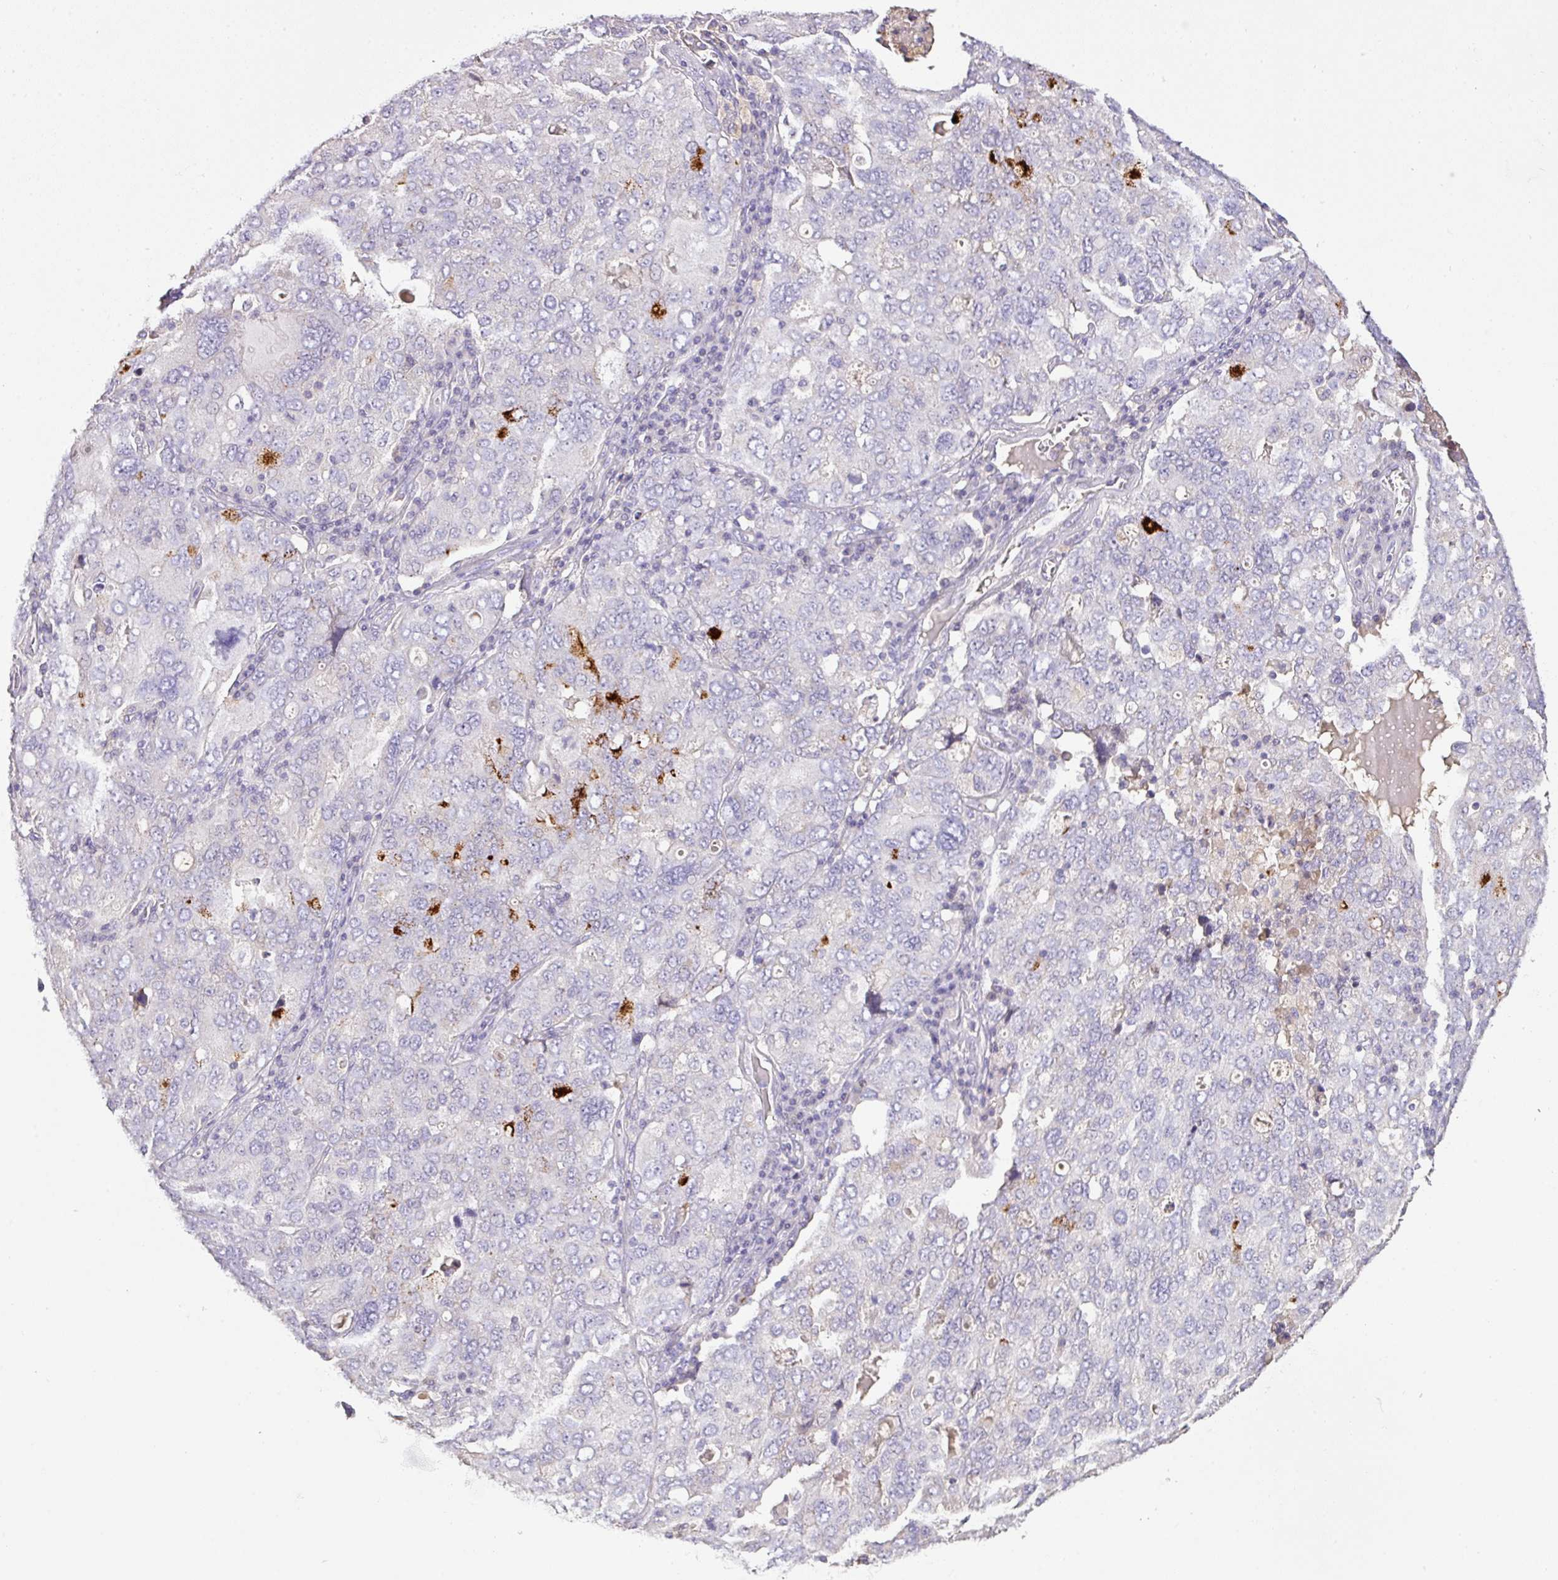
{"staining": {"intensity": "negative", "quantity": "none", "location": "none"}, "tissue": "ovarian cancer", "cell_type": "Tumor cells", "image_type": "cancer", "snomed": [{"axis": "morphology", "description": "Carcinoma, endometroid"}, {"axis": "topography", "description": "Ovary"}], "caption": "An immunohistochemistry (IHC) histopathology image of ovarian cancer is shown. There is no staining in tumor cells of ovarian cancer.", "gene": "OR6C6", "patient": {"sex": "female", "age": 62}}